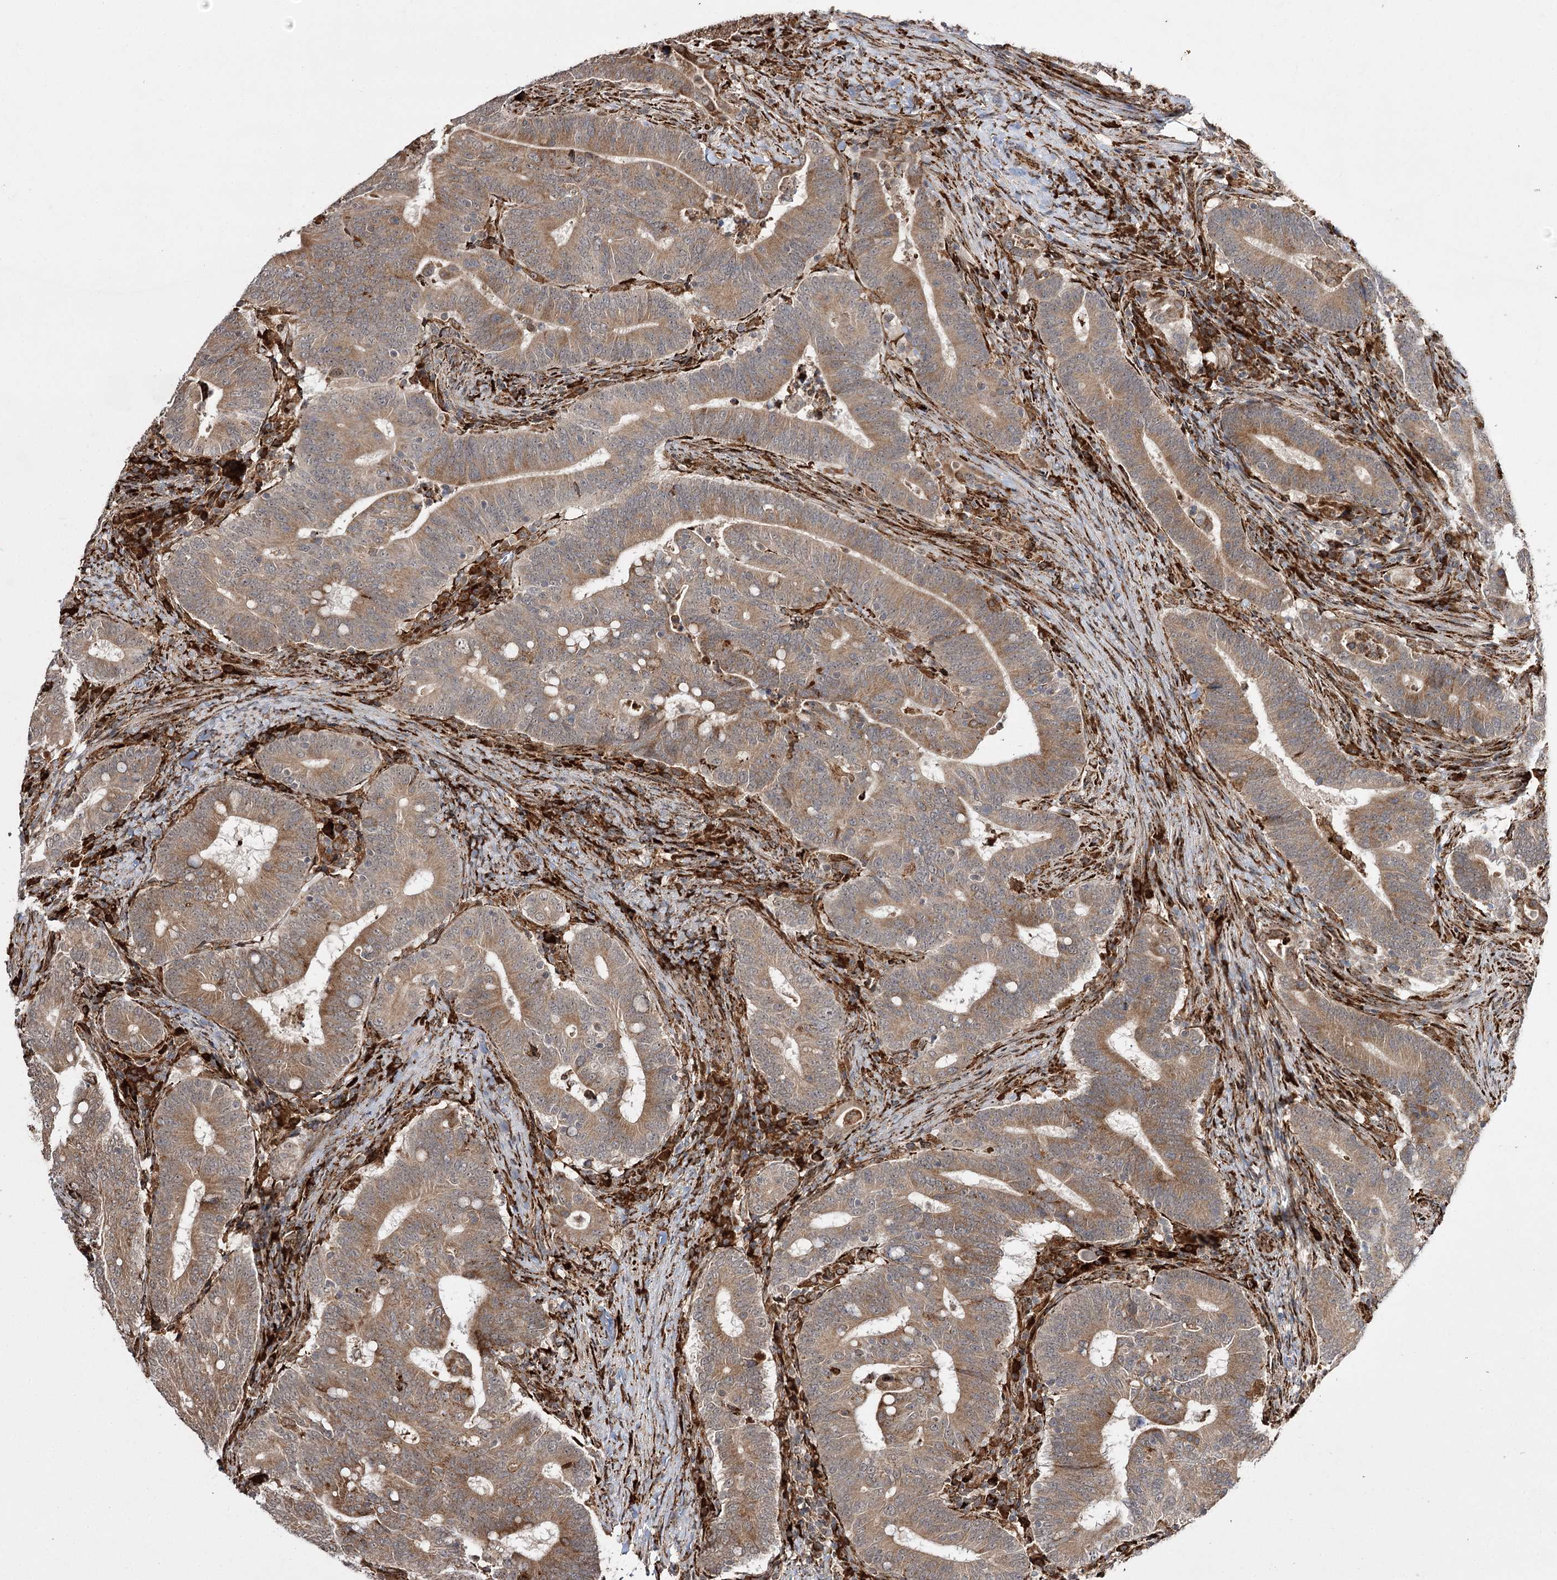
{"staining": {"intensity": "moderate", "quantity": ">75%", "location": "cytoplasmic/membranous"}, "tissue": "colorectal cancer", "cell_type": "Tumor cells", "image_type": "cancer", "snomed": [{"axis": "morphology", "description": "Adenocarcinoma, NOS"}, {"axis": "topography", "description": "Colon"}], "caption": "Tumor cells demonstrate medium levels of moderate cytoplasmic/membranous positivity in approximately >75% of cells in adenocarcinoma (colorectal). The protein is stained brown, and the nuclei are stained in blue (DAB IHC with brightfield microscopy, high magnification).", "gene": "FANCL", "patient": {"sex": "female", "age": 66}}